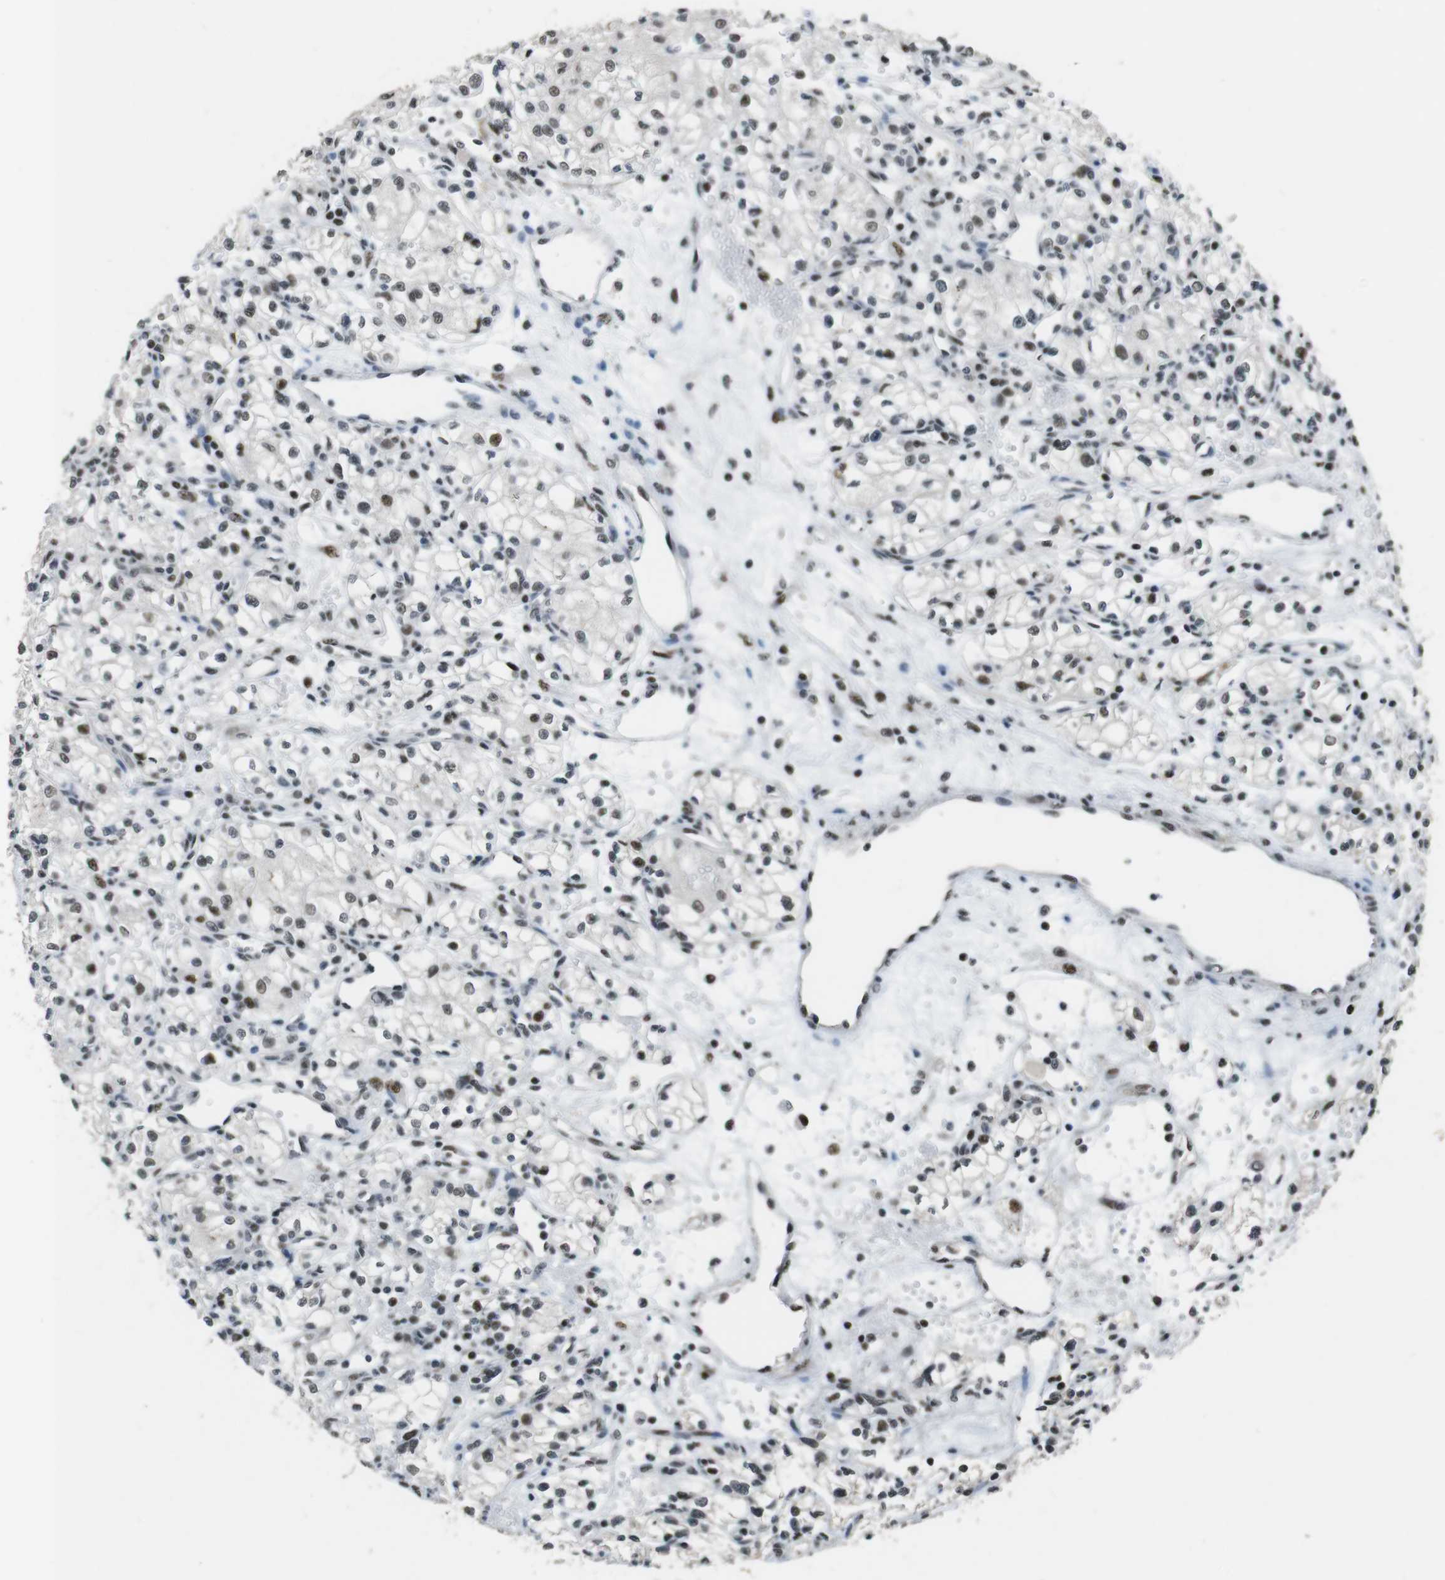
{"staining": {"intensity": "weak", "quantity": ">75%", "location": "nuclear"}, "tissue": "renal cancer", "cell_type": "Tumor cells", "image_type": "cancer", "snomed": [{"axis": "morphology", "description": "Normal tissue, NOS"}, {"axis": "morphology", "description": "Adenocarcinoma, NOS"}, {"axis": "topography", "description": "Kidney"}], "caption": "DAB immunohistochemical staining of adenocarcinoma (renal) demonstrates weak nuclear protein positivity in approximately >75% of tumor cells.", "gene": "CSNK2B", "patient": {"sex": "male", "age": 59}}